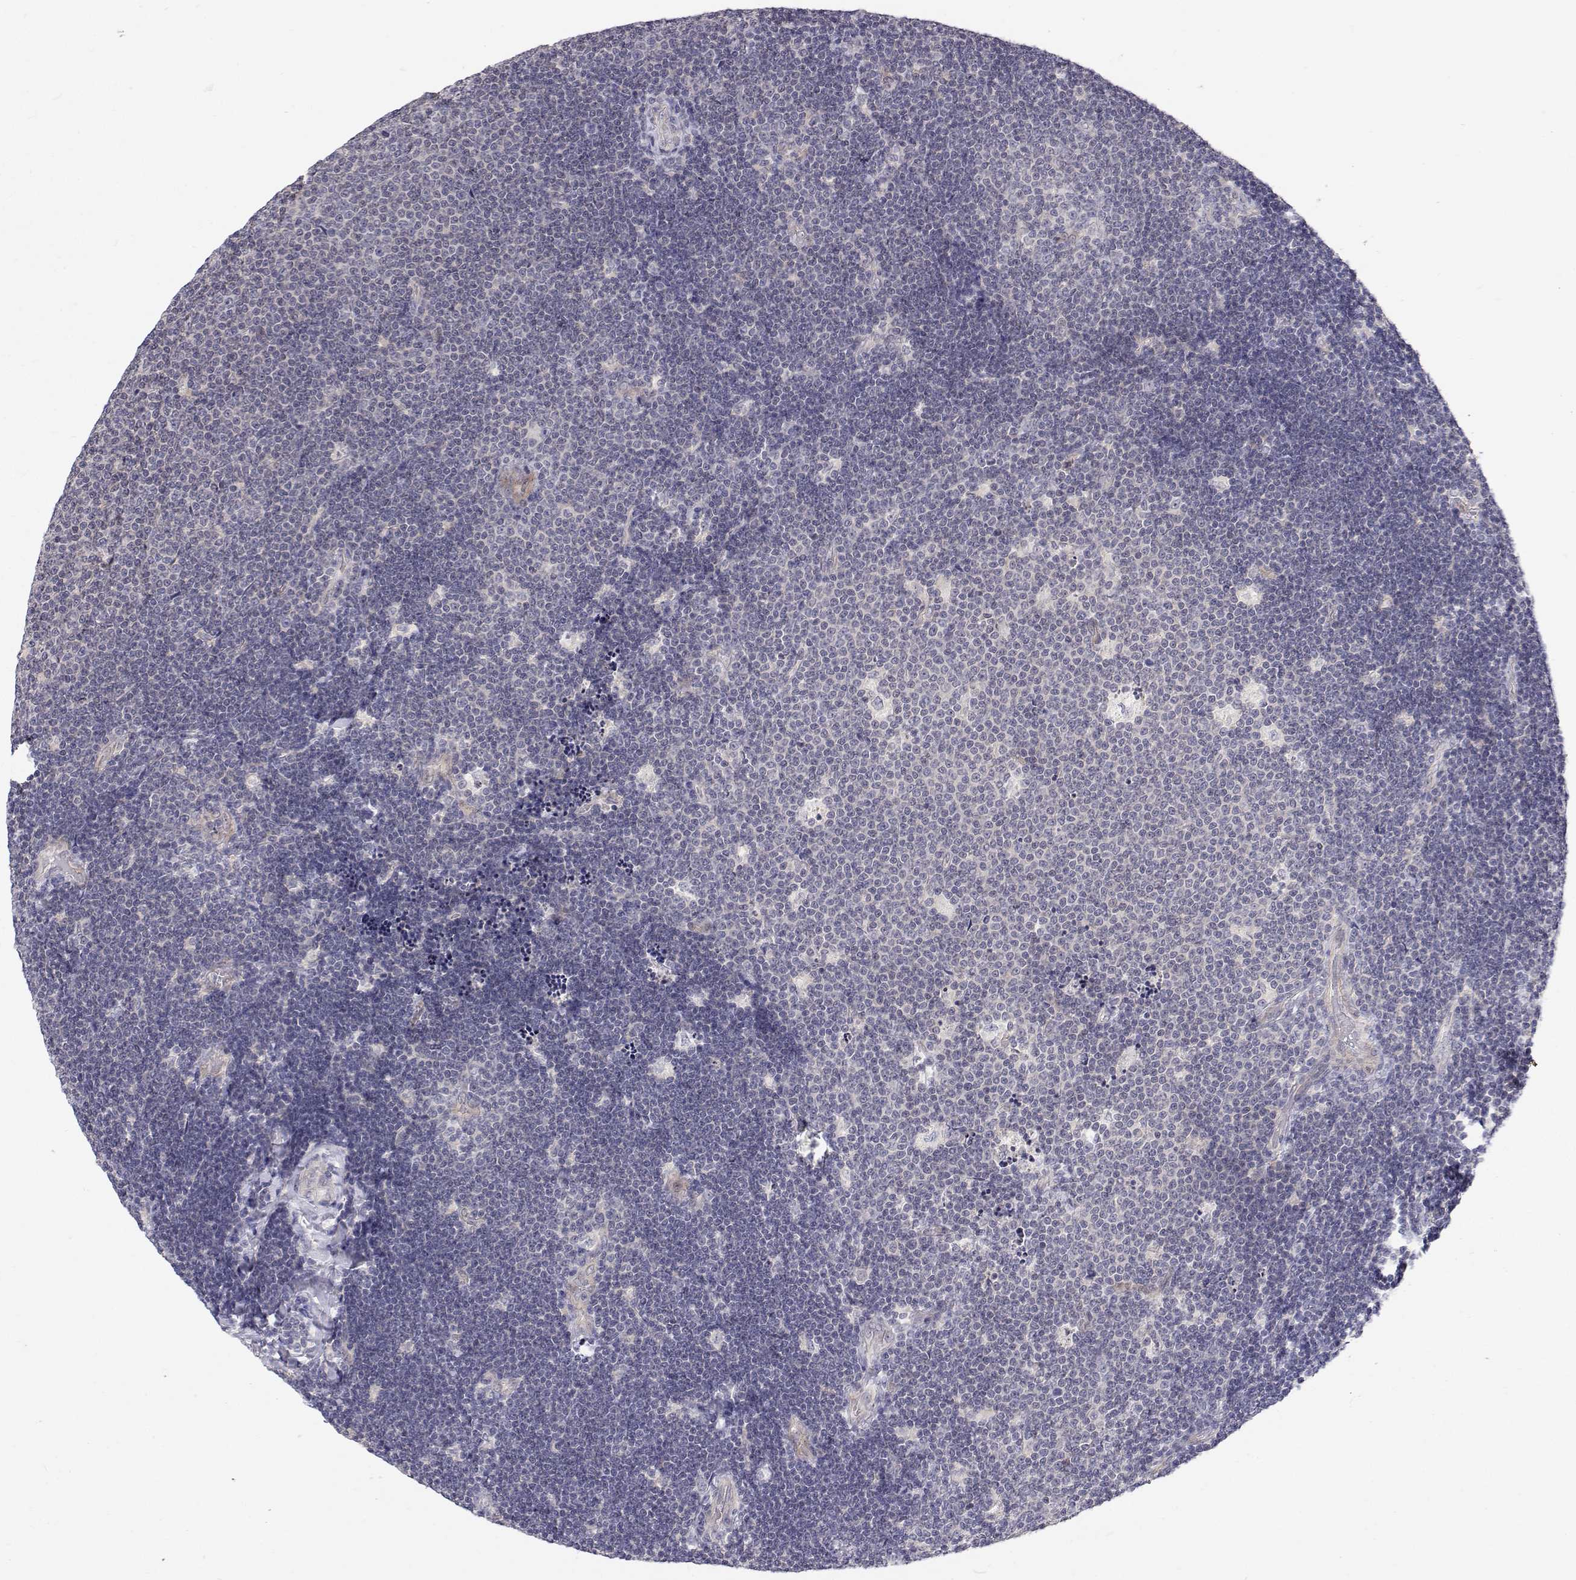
{"staining": {"intensity": "negative", "quantity": "none", "location": "none"}, "tissue": "lymphoma", "cell_type": "Tumor cells", "image_type": "cancer", "snomed": [{"axis": "morphology", "description": "Malignant lymphoma, non-Hodgkin's type, Low grade"}, {"axis": "topography", "description": "Brain"}], "caption": "Immunohistochemistry of low-grade malignant lymphoma, non-Hodgkin's type displays no staining in tumor cells. (DAB immunohistochemistry (IHC) visualized using brightfield microscopy, high magnification).", "gene": "MYPN", "patient": {"sex": "female", "age": 66}}